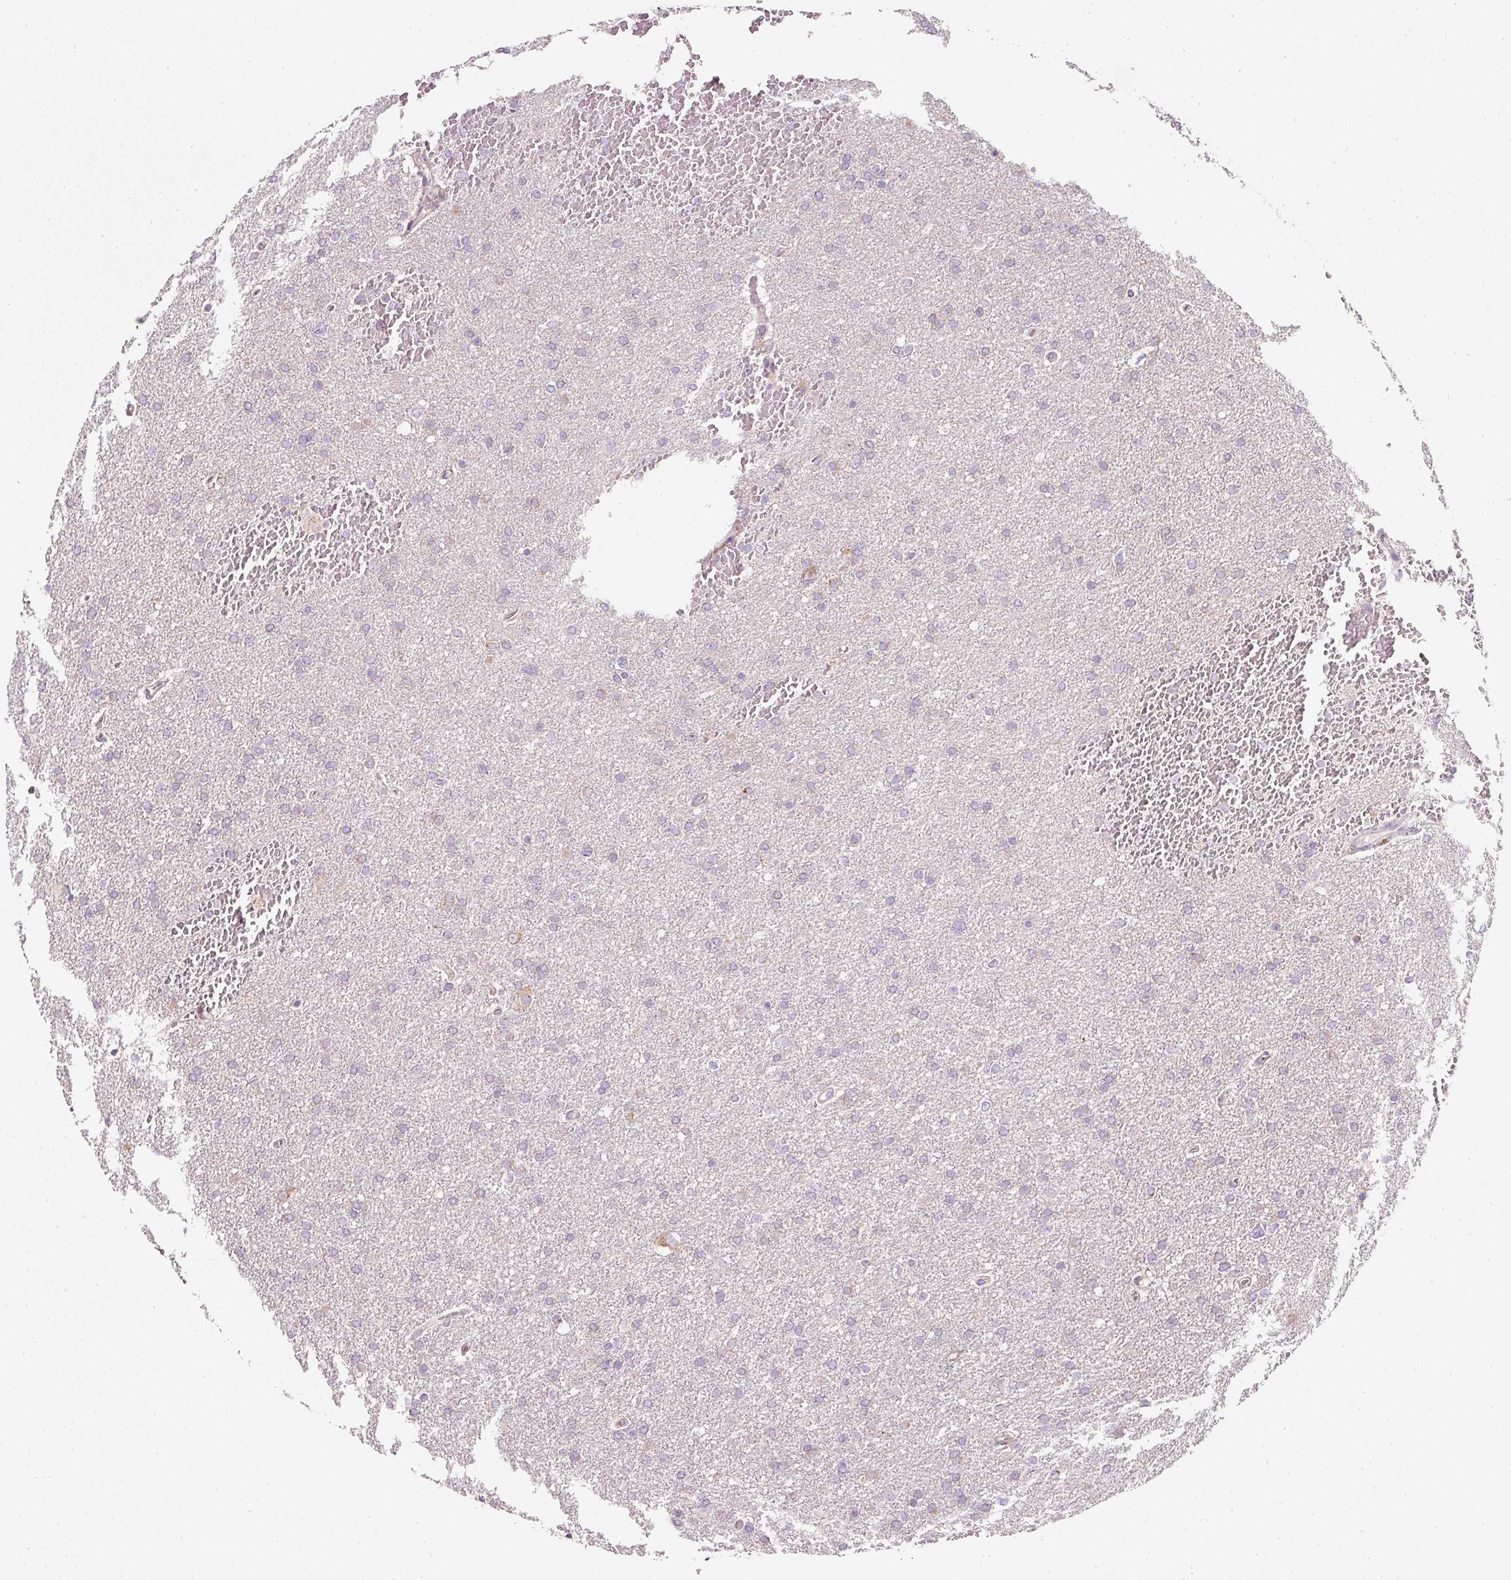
{"staining": {"intensity": "negative", "quantity": "none", "location": "none"}, "tissue": "glioma", "cell_type": "Tumor cells", "image_type": "cancer", "snomed": [{"axis": "morphology", "description": "Glioma, malignant, High grade"}, {"axis": "topography", "description": "Cerebral cortex"}], "caption": "Human glioma stained for a protein using immunohistochemistry (IHC) exhibits no staining in tumor cells.", "gene": "MORN4", "patient": {"sex": "female", "age": 36}}